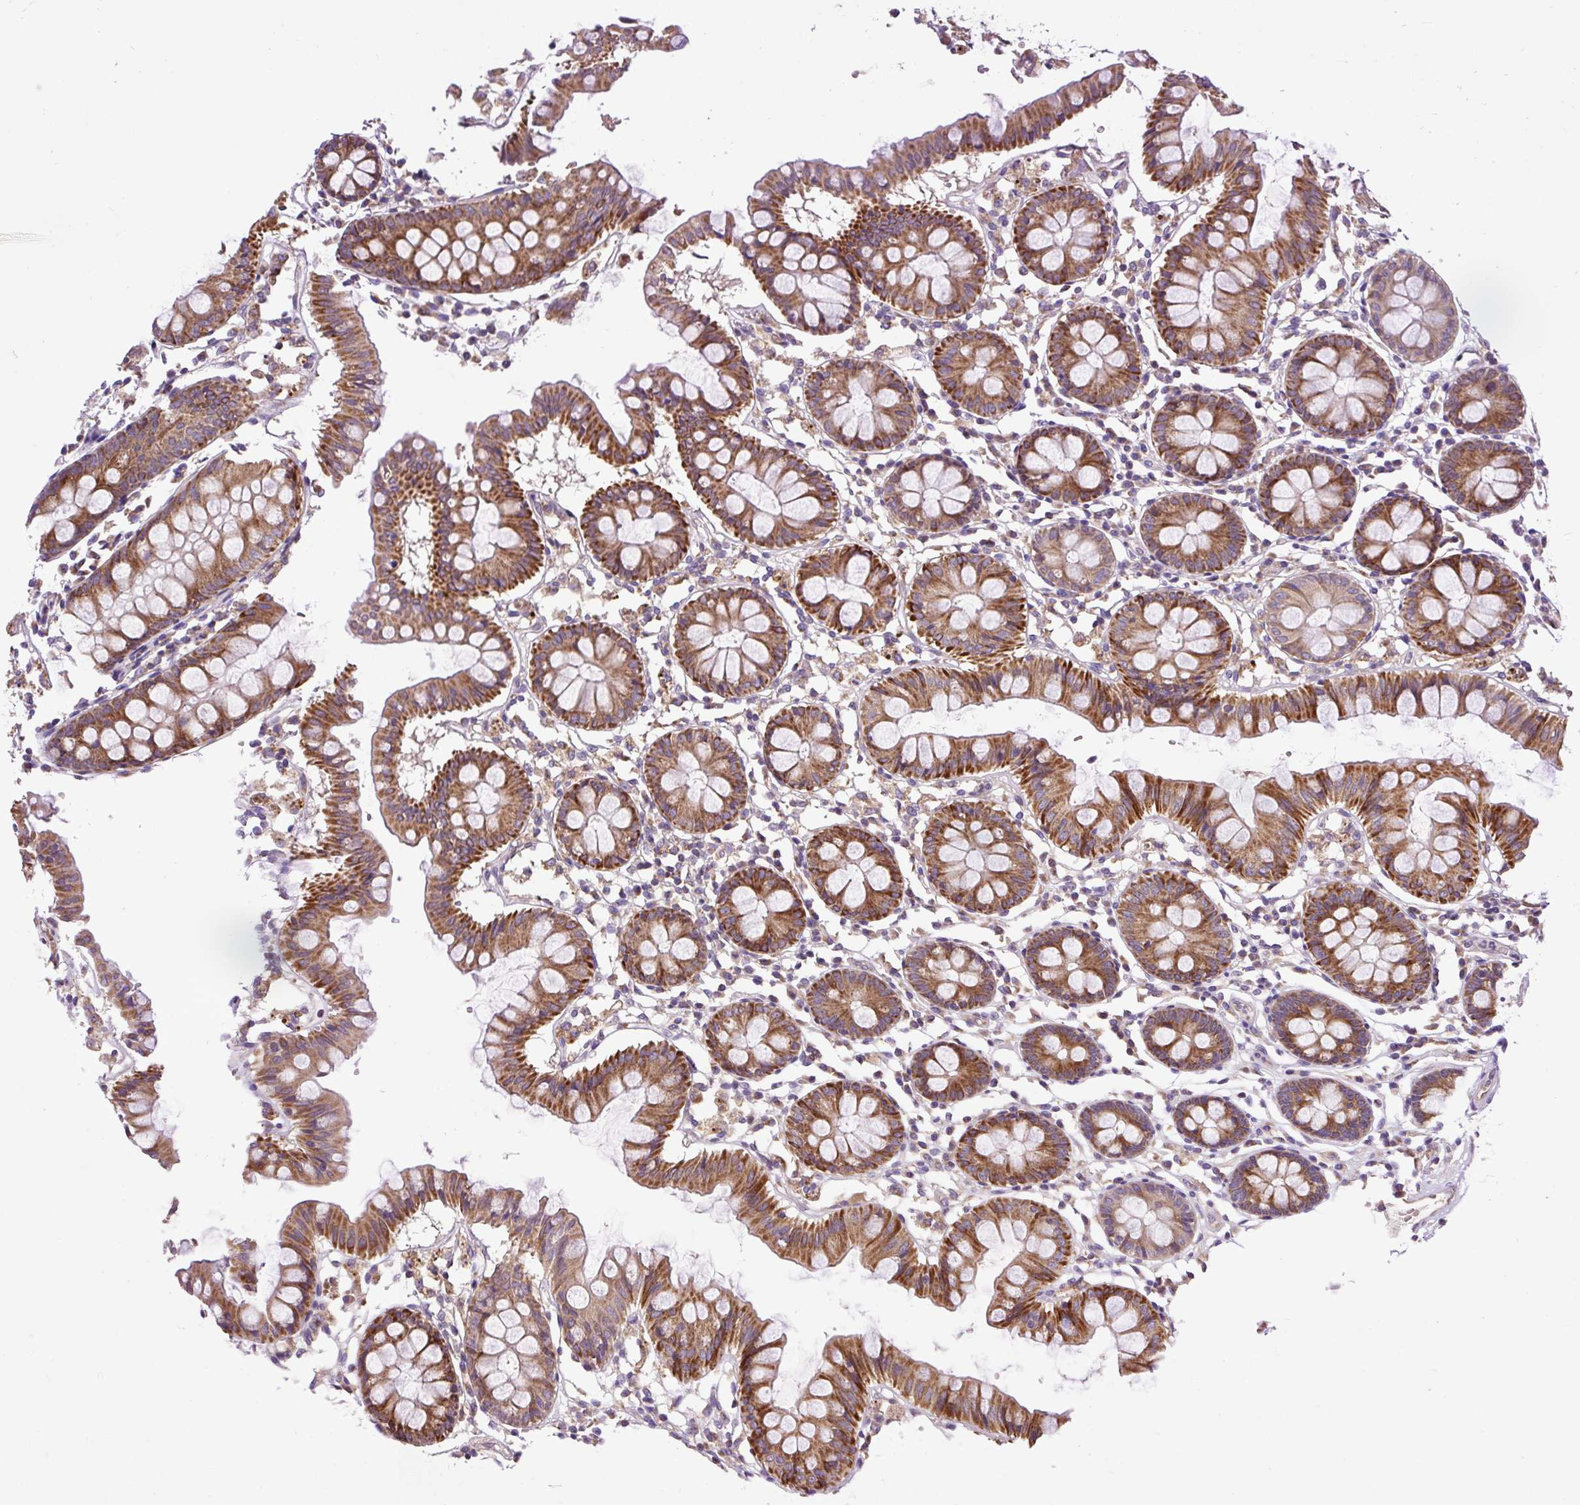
{"staining": {"intensity": "moderate", "quantity": ">75%", "location": "cytoplasmic/membranous"}, "tissue": "colon", "cell_type": "Endothelial cells", "image_type": "normal", "snomed": [{"axis": "morphology", "description": "Normal tissue, NOS"}, {"axis": "topography", "description": "Colon"}], "caption": "This is a photomicrograph of immunohistochemistry (IHC) staining of unremarkable colon, which shows moderate positivity in the cytoplasmic/membranous of endothelial cells.", "gene": "ZNF547", "patient": {"sex": "female", "age": 84}}